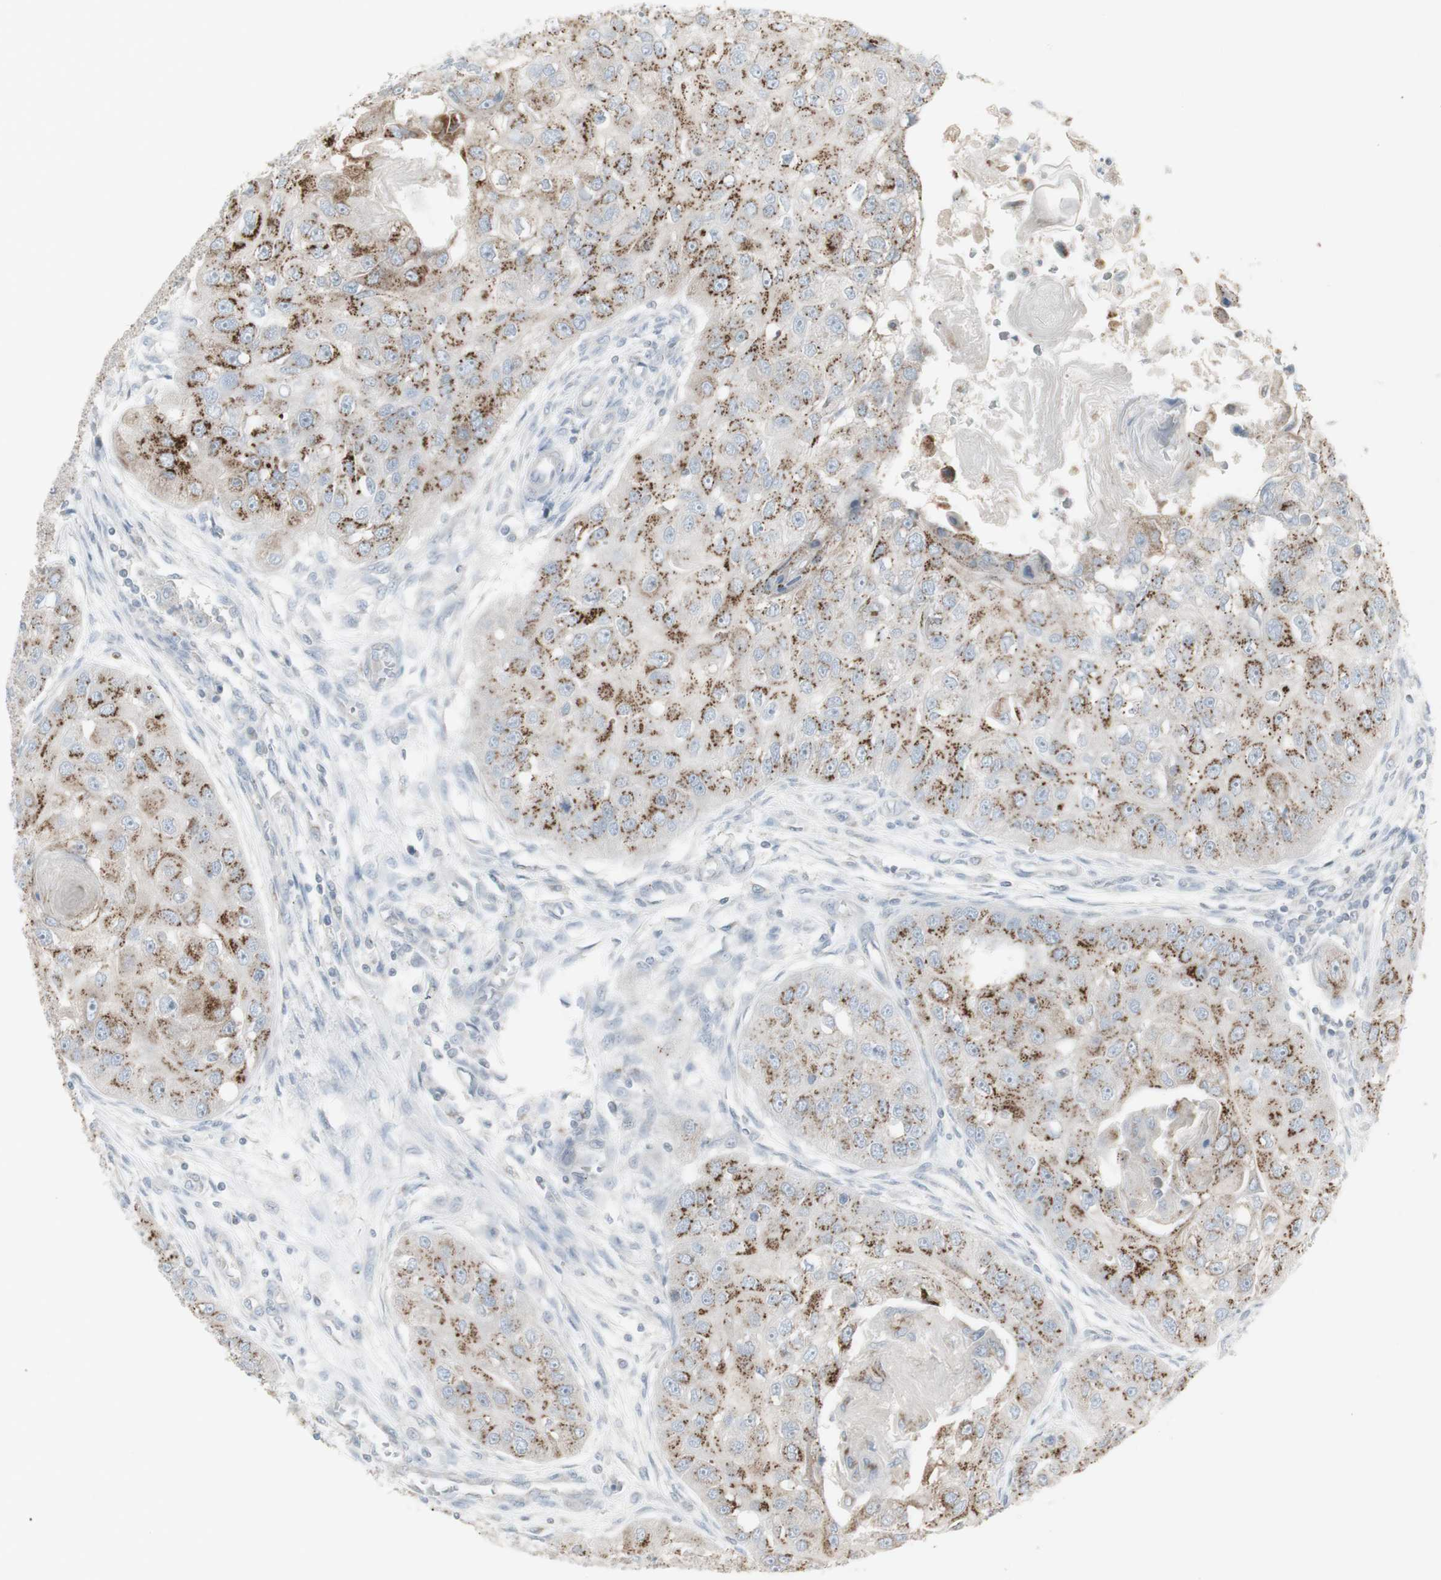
{"staining": {"intensity": "moderate", "quantity": ">75%", "location": "cytoplasmic/membranous"}, "tissue": "head and neck cancer", "cell_type": "Tumor cells", "image_type": "cancer", "snomed": [{"axis": "morphology", "description": "Normal tissue, NOS"}, {"axis": "morphology", "description": "Squamous cell carcinoma, NOS"}, {"axis": "topography", "description": "Skeletal muscle"}, {"axis": "topography", "description": "Head-Neck"}], "caption": "Head and neck squamous cell carcinoma tissue displays moderate cytoplasmic/membranous positivity in approximately >75% of tumor cells", "gene": "GALNT6", "patient": {"sex": "male", "age": 51}}